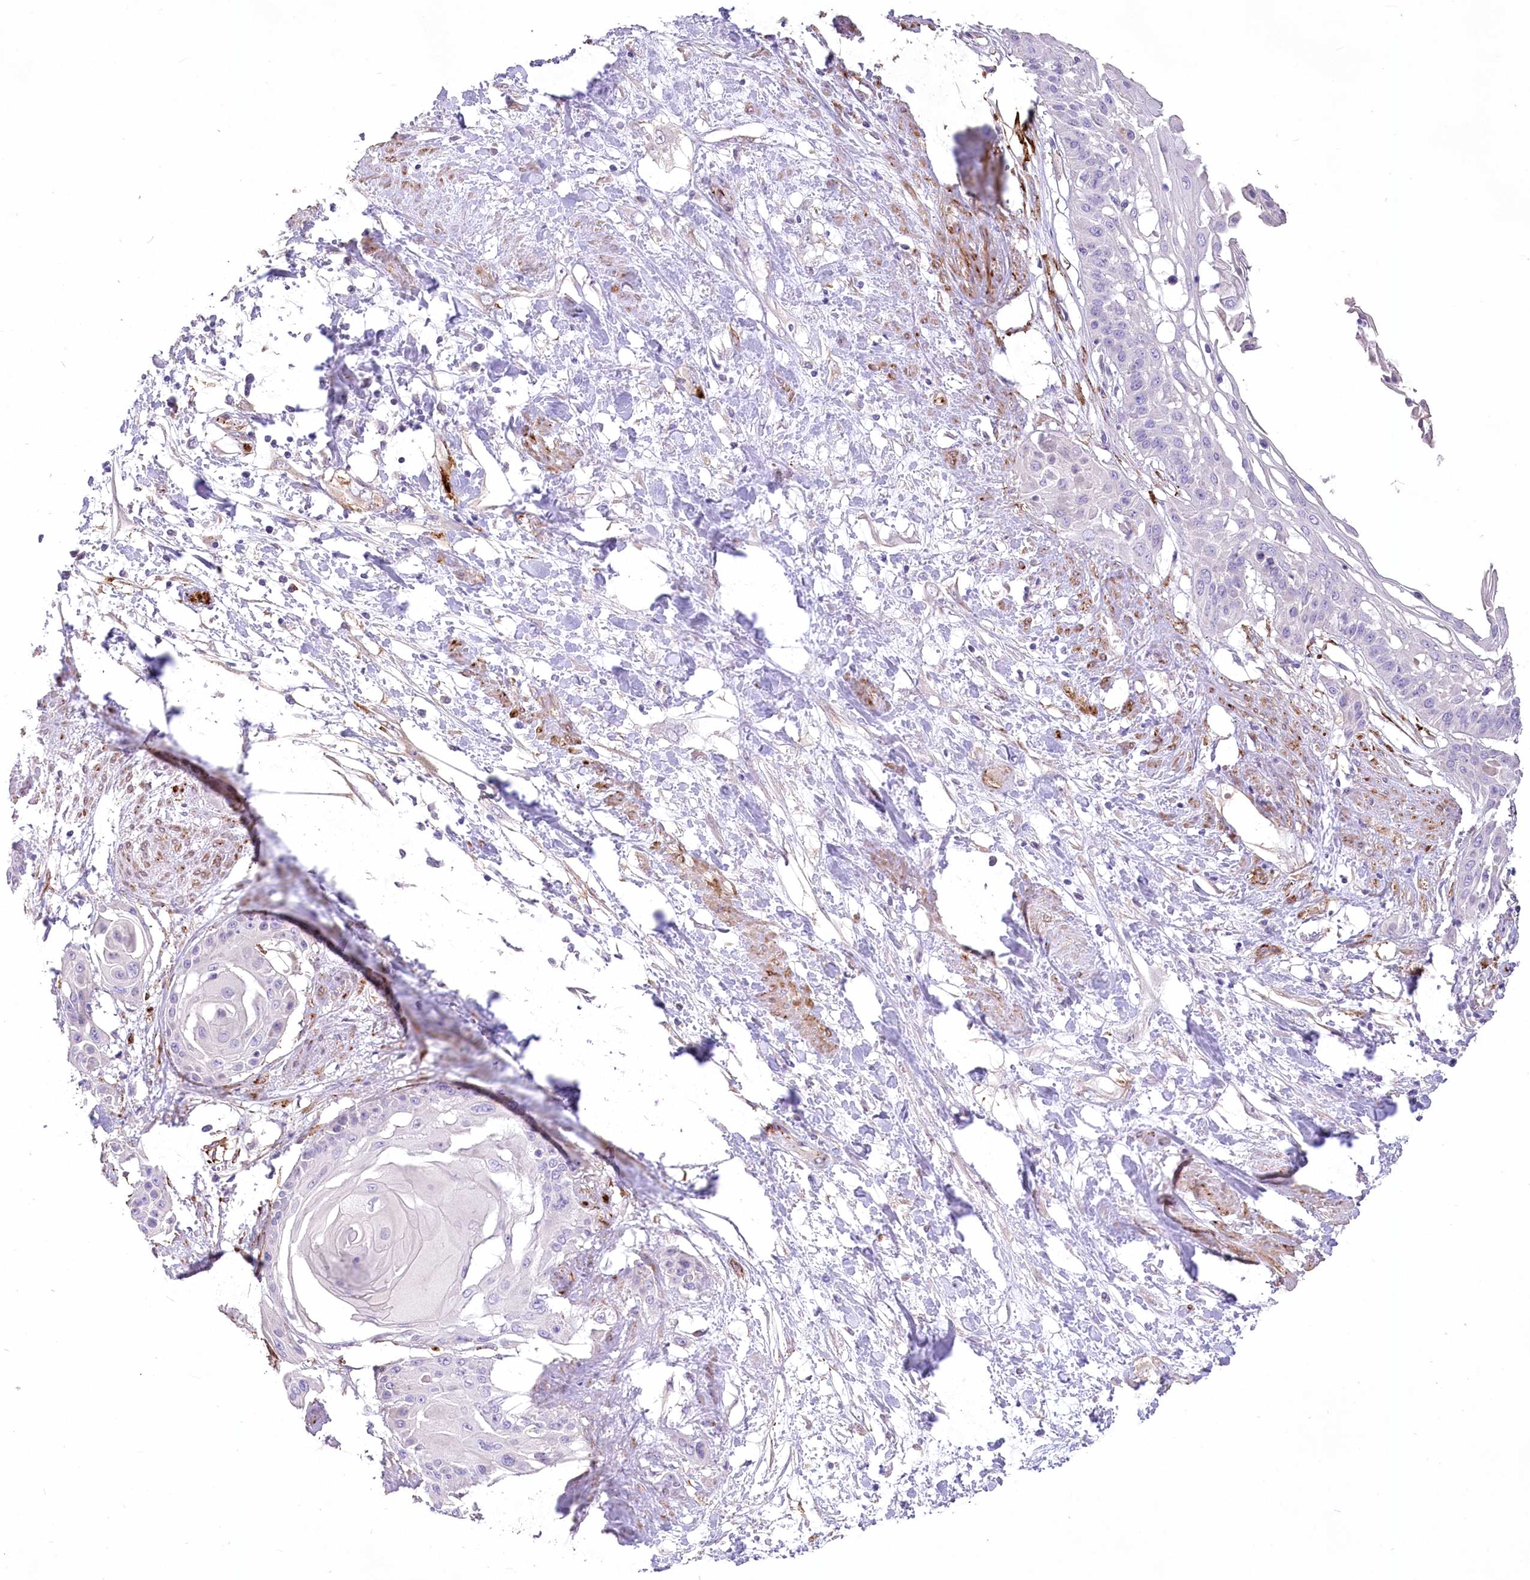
{"staining": {"intensity": "negative", "quantity": "none", "location": "none"}, "tissue": "cervical cancer", "cell_type": "Tumor cells", "image_type": "cancer", "snomed": [{"axis": "morphology", "description": "Squamous cell carcinoma, NOS"}, {"axis": "topography", "description": "Cervix"}], "caption": "A micrograph of human cervical cancer is negative for staining in tumor cells. The staining was performed using DAB to visualize the protein expression in brown, while the nuclei were stained in blue with hematoxylin (Magnification: 20x).", "gene": "ANGPTL3", "patient": {"sex": "female", "age": 57}}